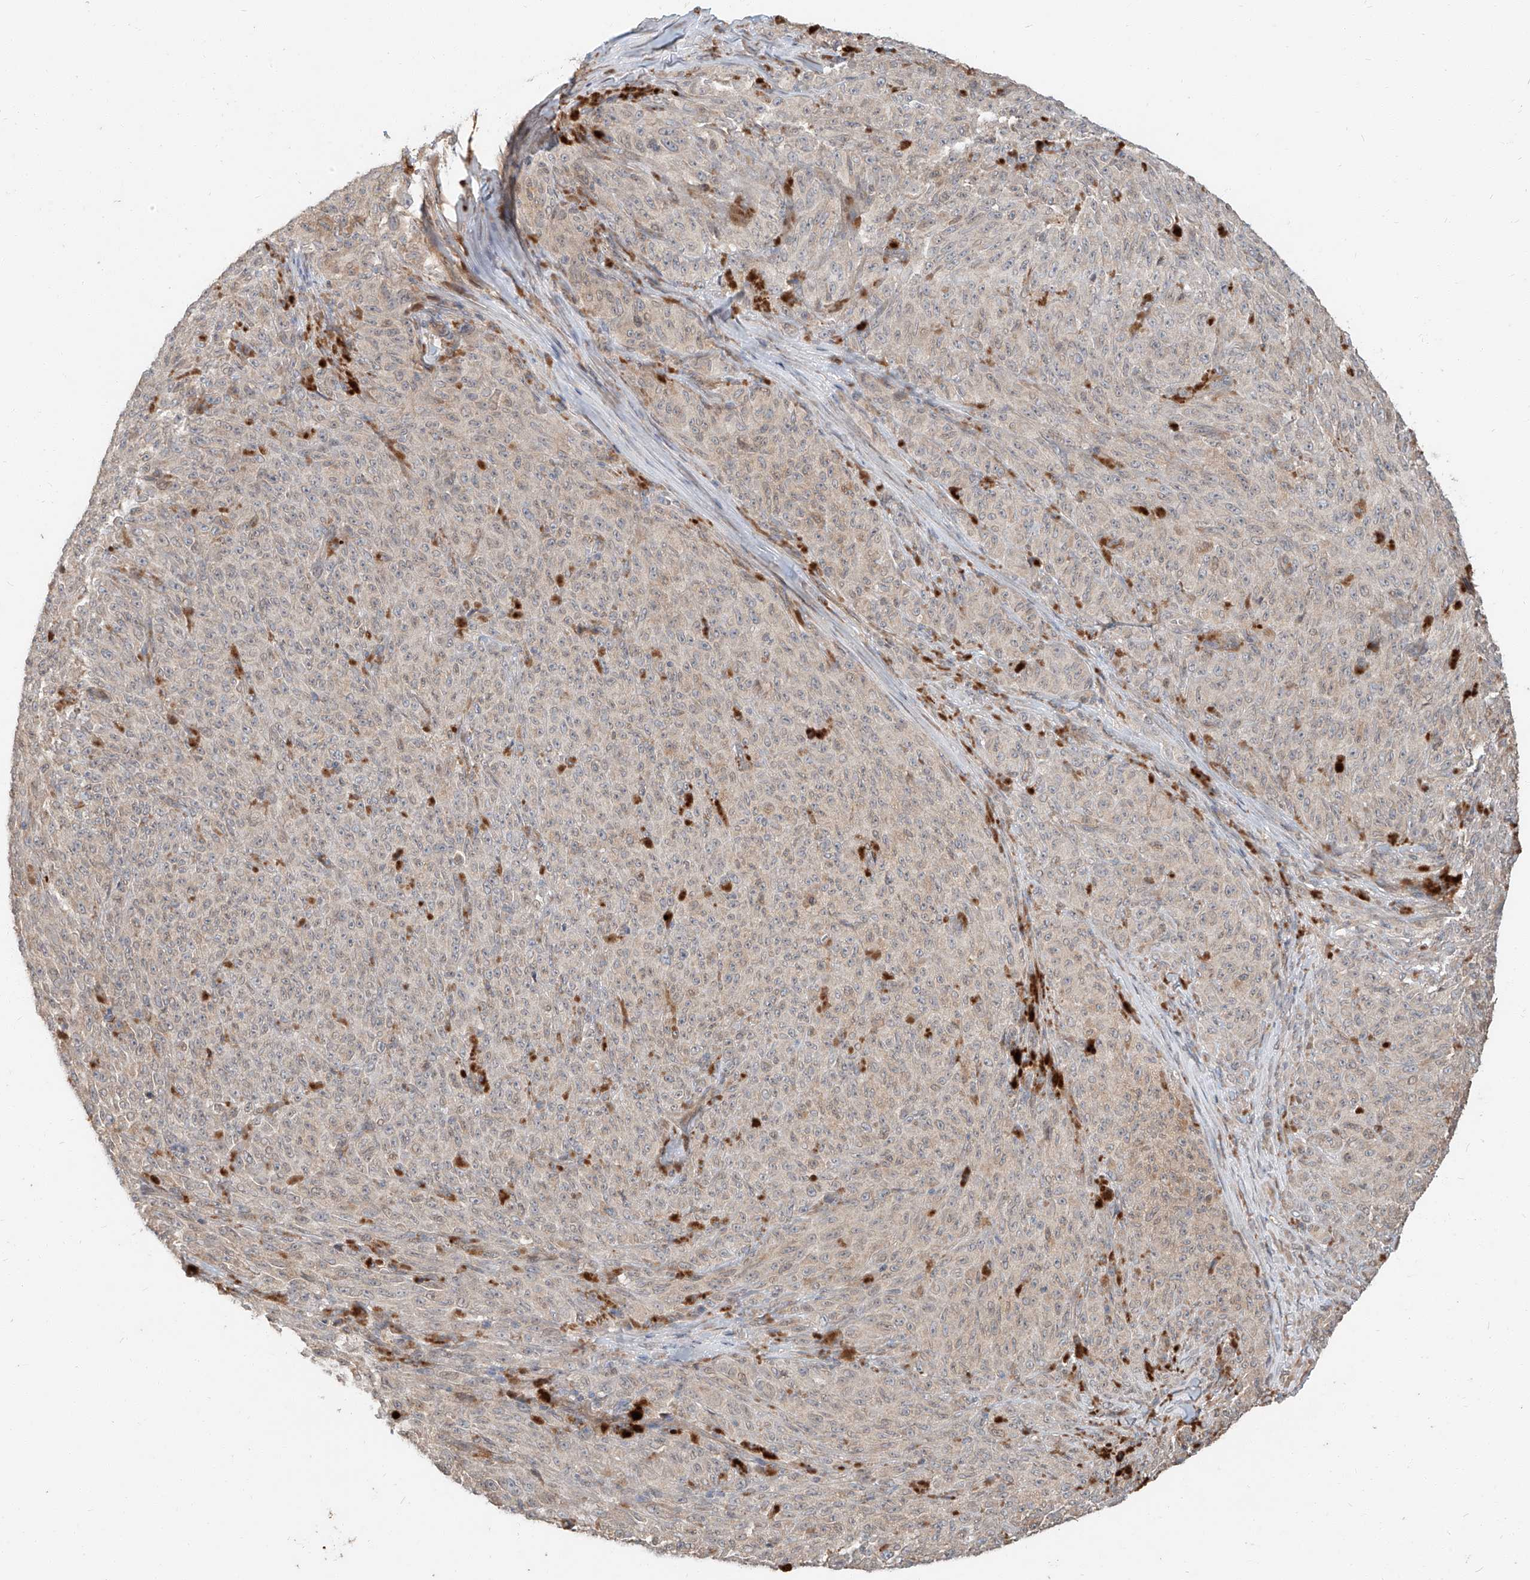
{"staining": {"intensity": "weak", "quantity": "25%-75%", "location": "cytoplasmic/membranous"}, "tissue": "melanoma", "cell_type": "Tumor cells", "image_type": "cancer", "snomed": [{"axis": "morphology", "description": "Malignant melanoma, NOS"}, {"axis": "topography", "description": "Skin"}], "caption": "The image exhibits staining of malignant melanoma, revealing weak cytoplasmic/membranous protein staining (brown color) within tumor cells.", "gene": "STX19", "patient": {"sex": "female", "age": 82}}